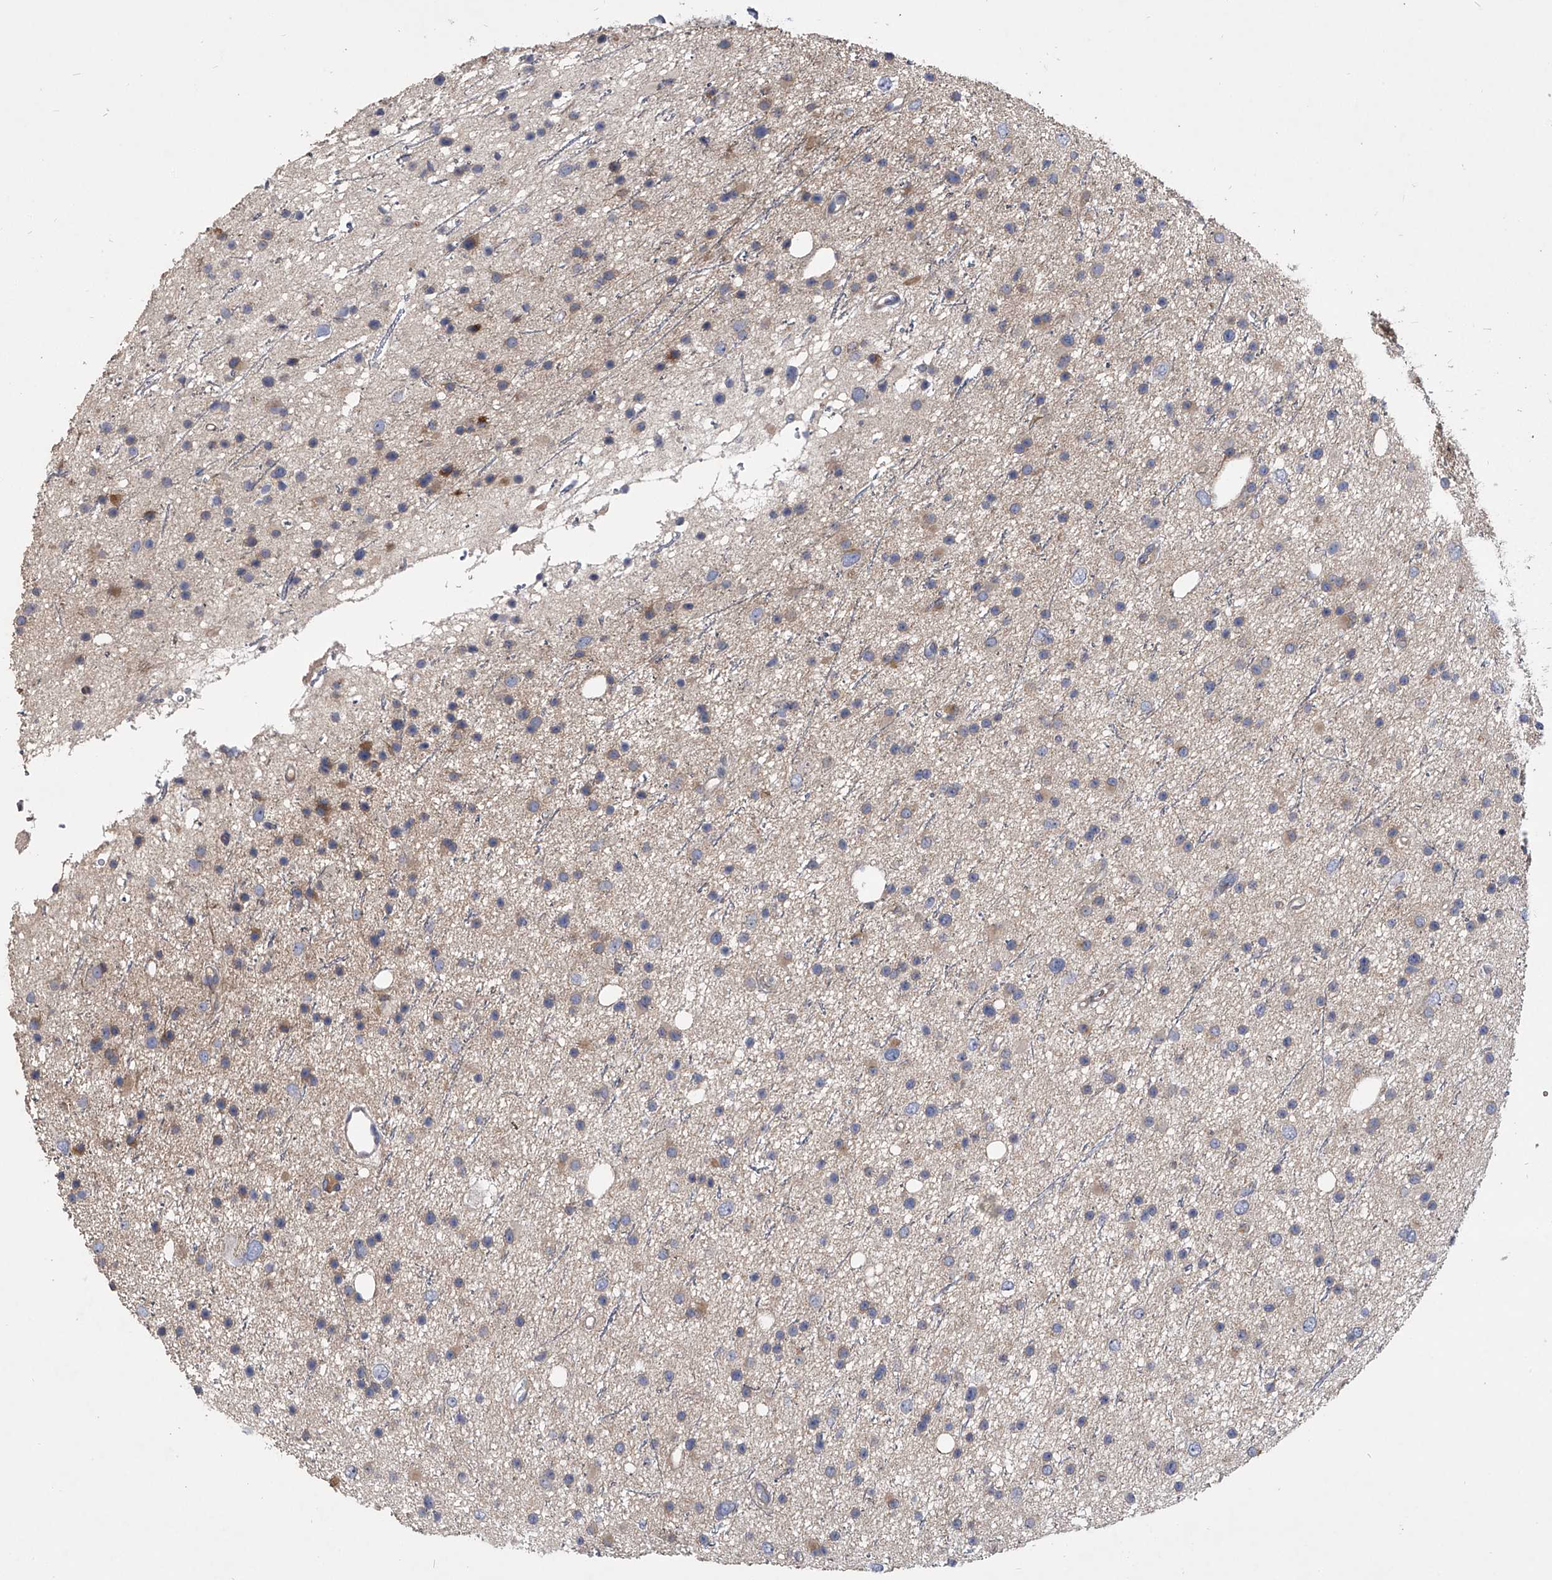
{"staining": {"intensity": "weak", "quantity": "<25%", "location": "cytoplasmic/membranous"}, "tissue": "glioma", "cell_type": "Tumor cells", "image_type": "cancer", "snomed": [{"axis": "morphology", "description": "Glioma, malignant, Low grade"}, {"axis": "topography", "description": "Cerebral cortex"}], "caption": "IHC of human glioma displays no staining in tumor cells.", "gene": "CCR4", "patient": {"sex": "female", "age": 39}}